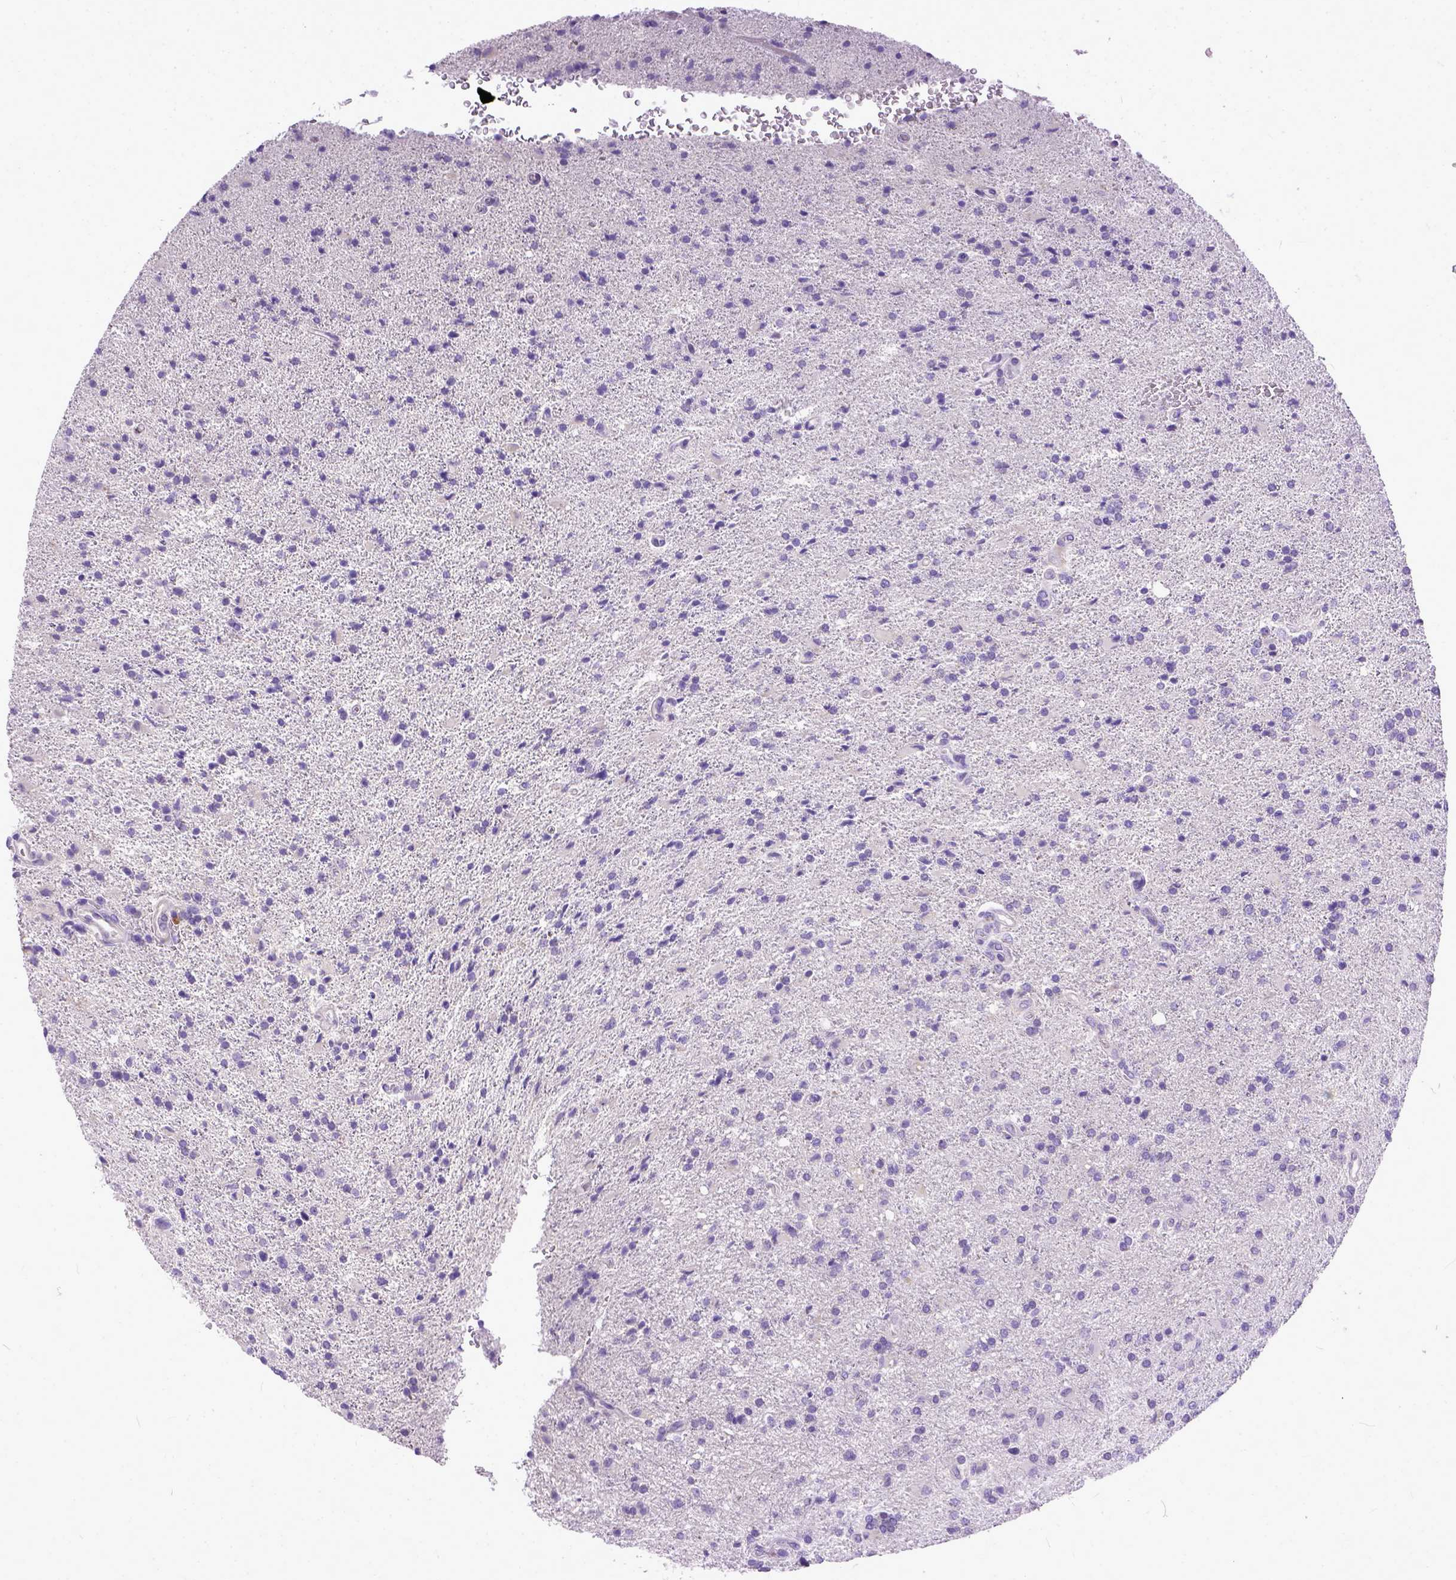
{"staining": {"intensity": "negative", "quantity": "none", "location": "none"}, "tissue": "glioma", "cell_type": "Tumor cells", "image_type": "cancer", "snomed": [{"axis": "morphology", "description": "Glioma, malignant, High grade"}, {"axis": "topography", "description": "Cerebral cortex"}], "caption": "Tumor cells are negative for protein expression in human malignant high-grade glioma.", "gene": "PLK5", "patient": {"sex": "male", "age": 70}}